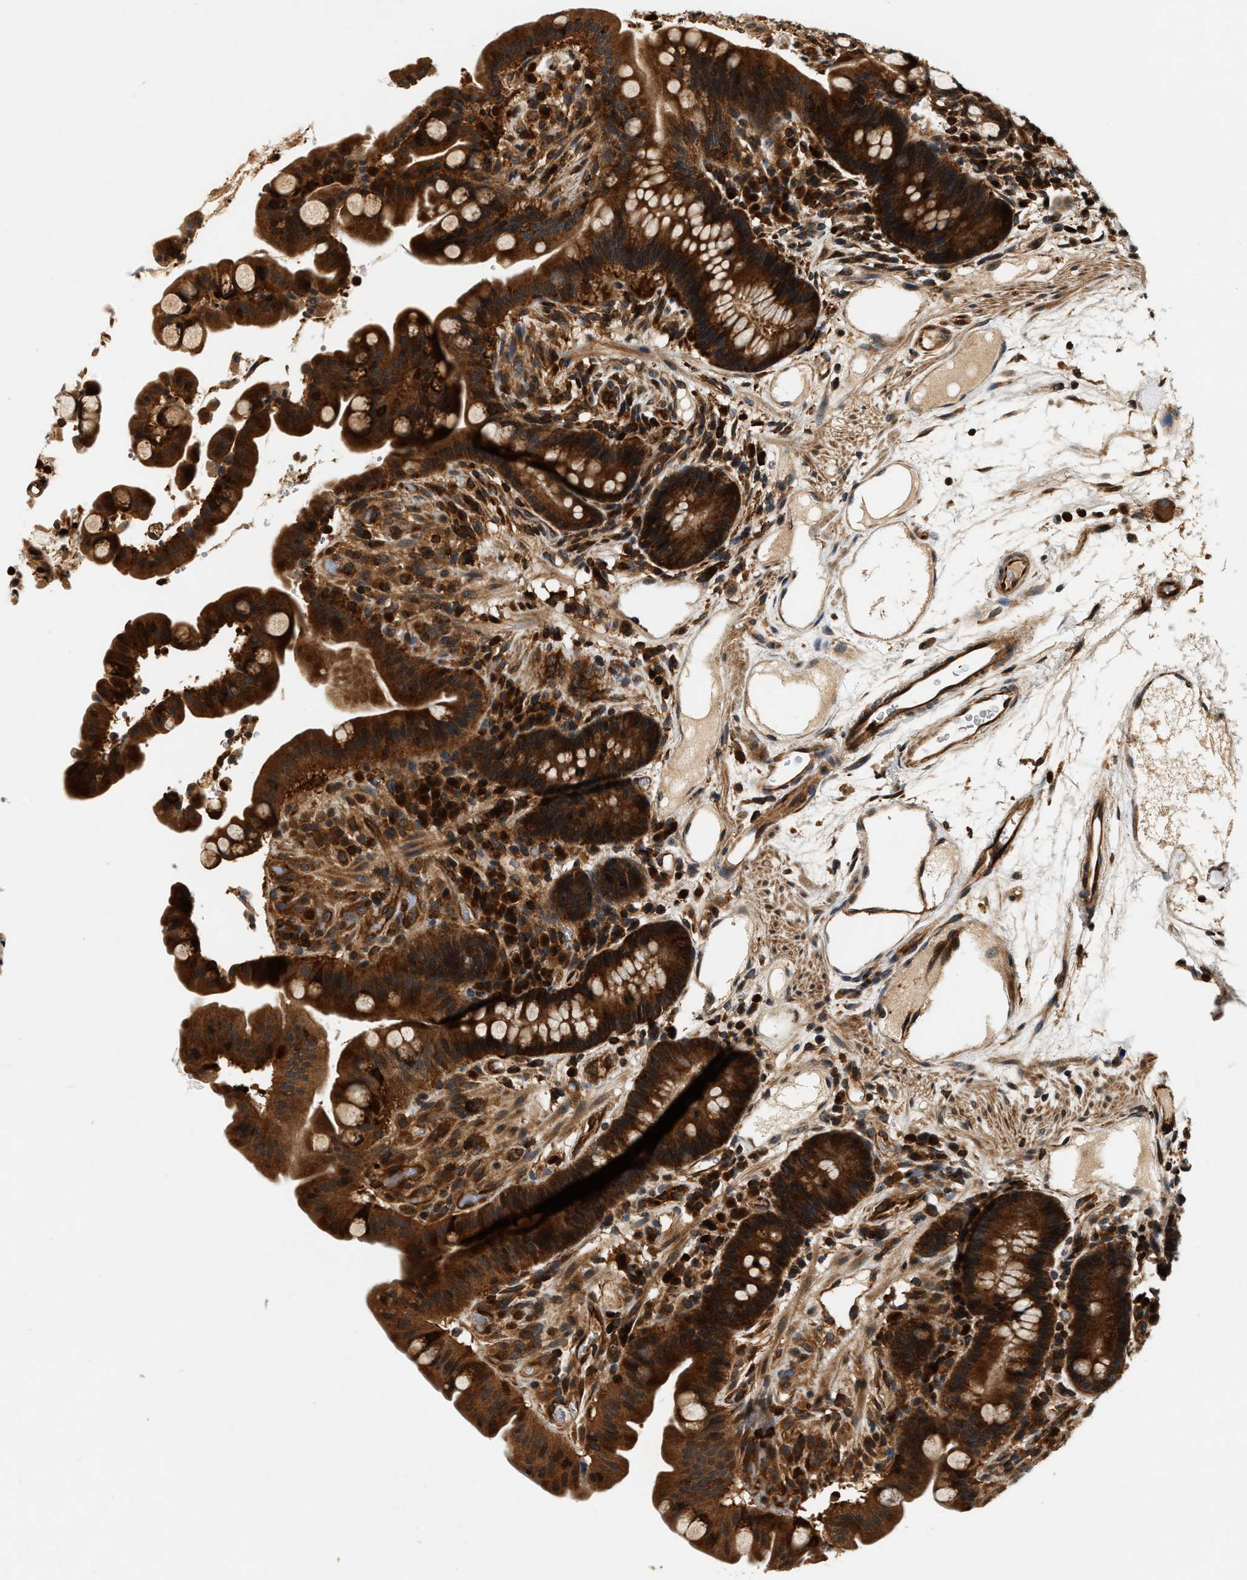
{"staining": {"intensity": "strong", "quantity": ">75%", "location": "cytoplasmic/membranous"}, "tissue": "colon", "cell_type": "Endothelial cells", "image_type": "normal", "snomed": [{"axis": "morphology", "description": "Normal tissue, NOS"}, {"axis": "topography", "description": "Colon"}], "caption": "Endothelial cells display strong cytoplasmic/membranous expression in approximately >75% of cells in unremarkable colon.", "gene": "SAMD9", "patient": {"sex": "male", "age": 73}}